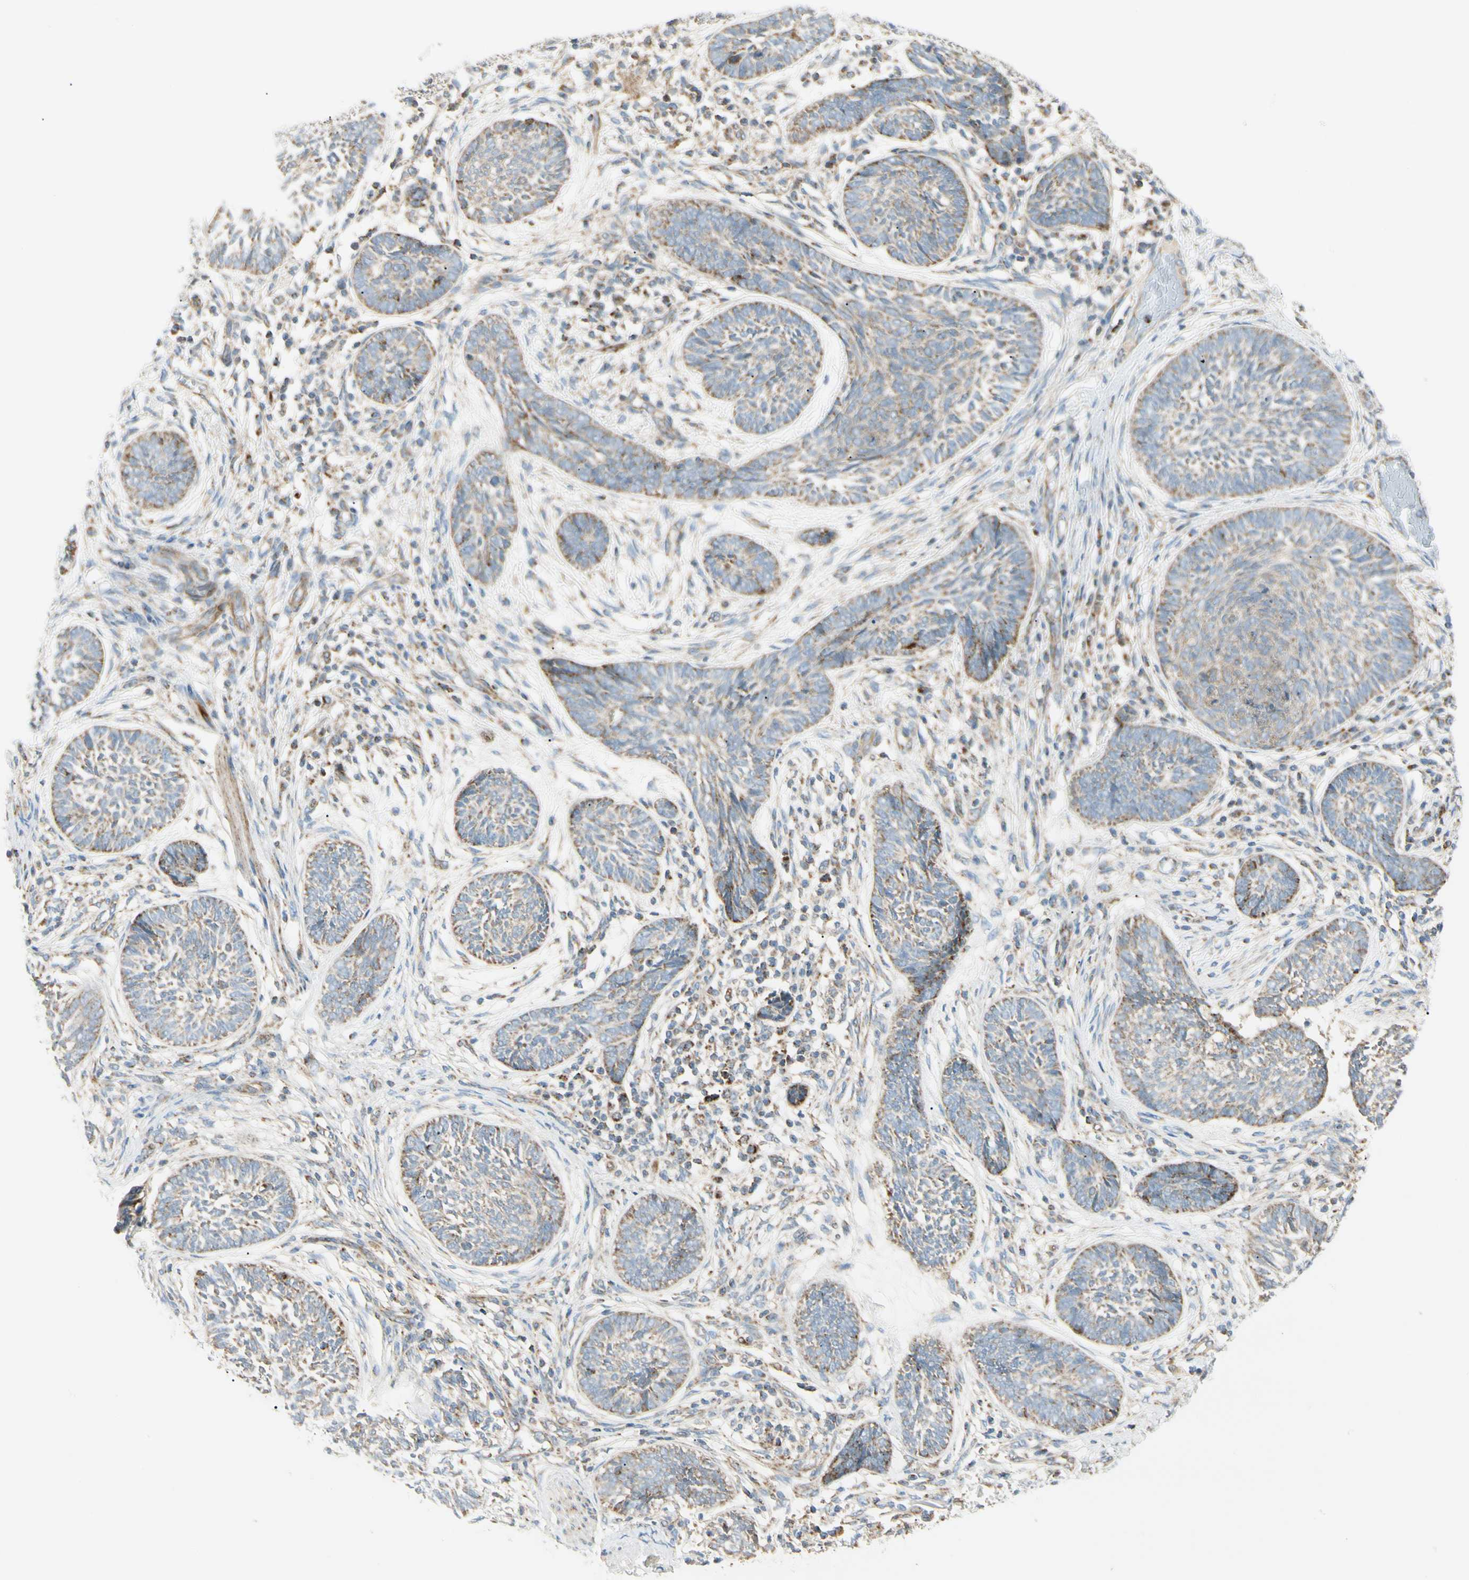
{"staining": {"intensity": "weak", "quantity": ">75%", "location": "cytoplasmic/membranous"}, "tissue": "skin cancer", "cell_type": "Tumor cells", "image_type": "cancer", "snomed": [{"axis": "morphology", "description": "Papilloma, NOS"}, {"axis": "morphology", "description": "Basal cell carcinoma"}, {"axis": "topography", "description": "Skin"}], "caption": "DAB immunohistochemical staining of human skin cancer (basal cell carcinoma) displays weak cytoplasmic/membranous protein positivity in approximately >75% of tumor cells. The staining was performed using DAB to visualize the protein expression in brown, while the nuclei were stained in blue with hematoxylin (Magnification: 20x).", "gene": "TBC1D10A", "patient": {"sex": "male", "age": 87}}